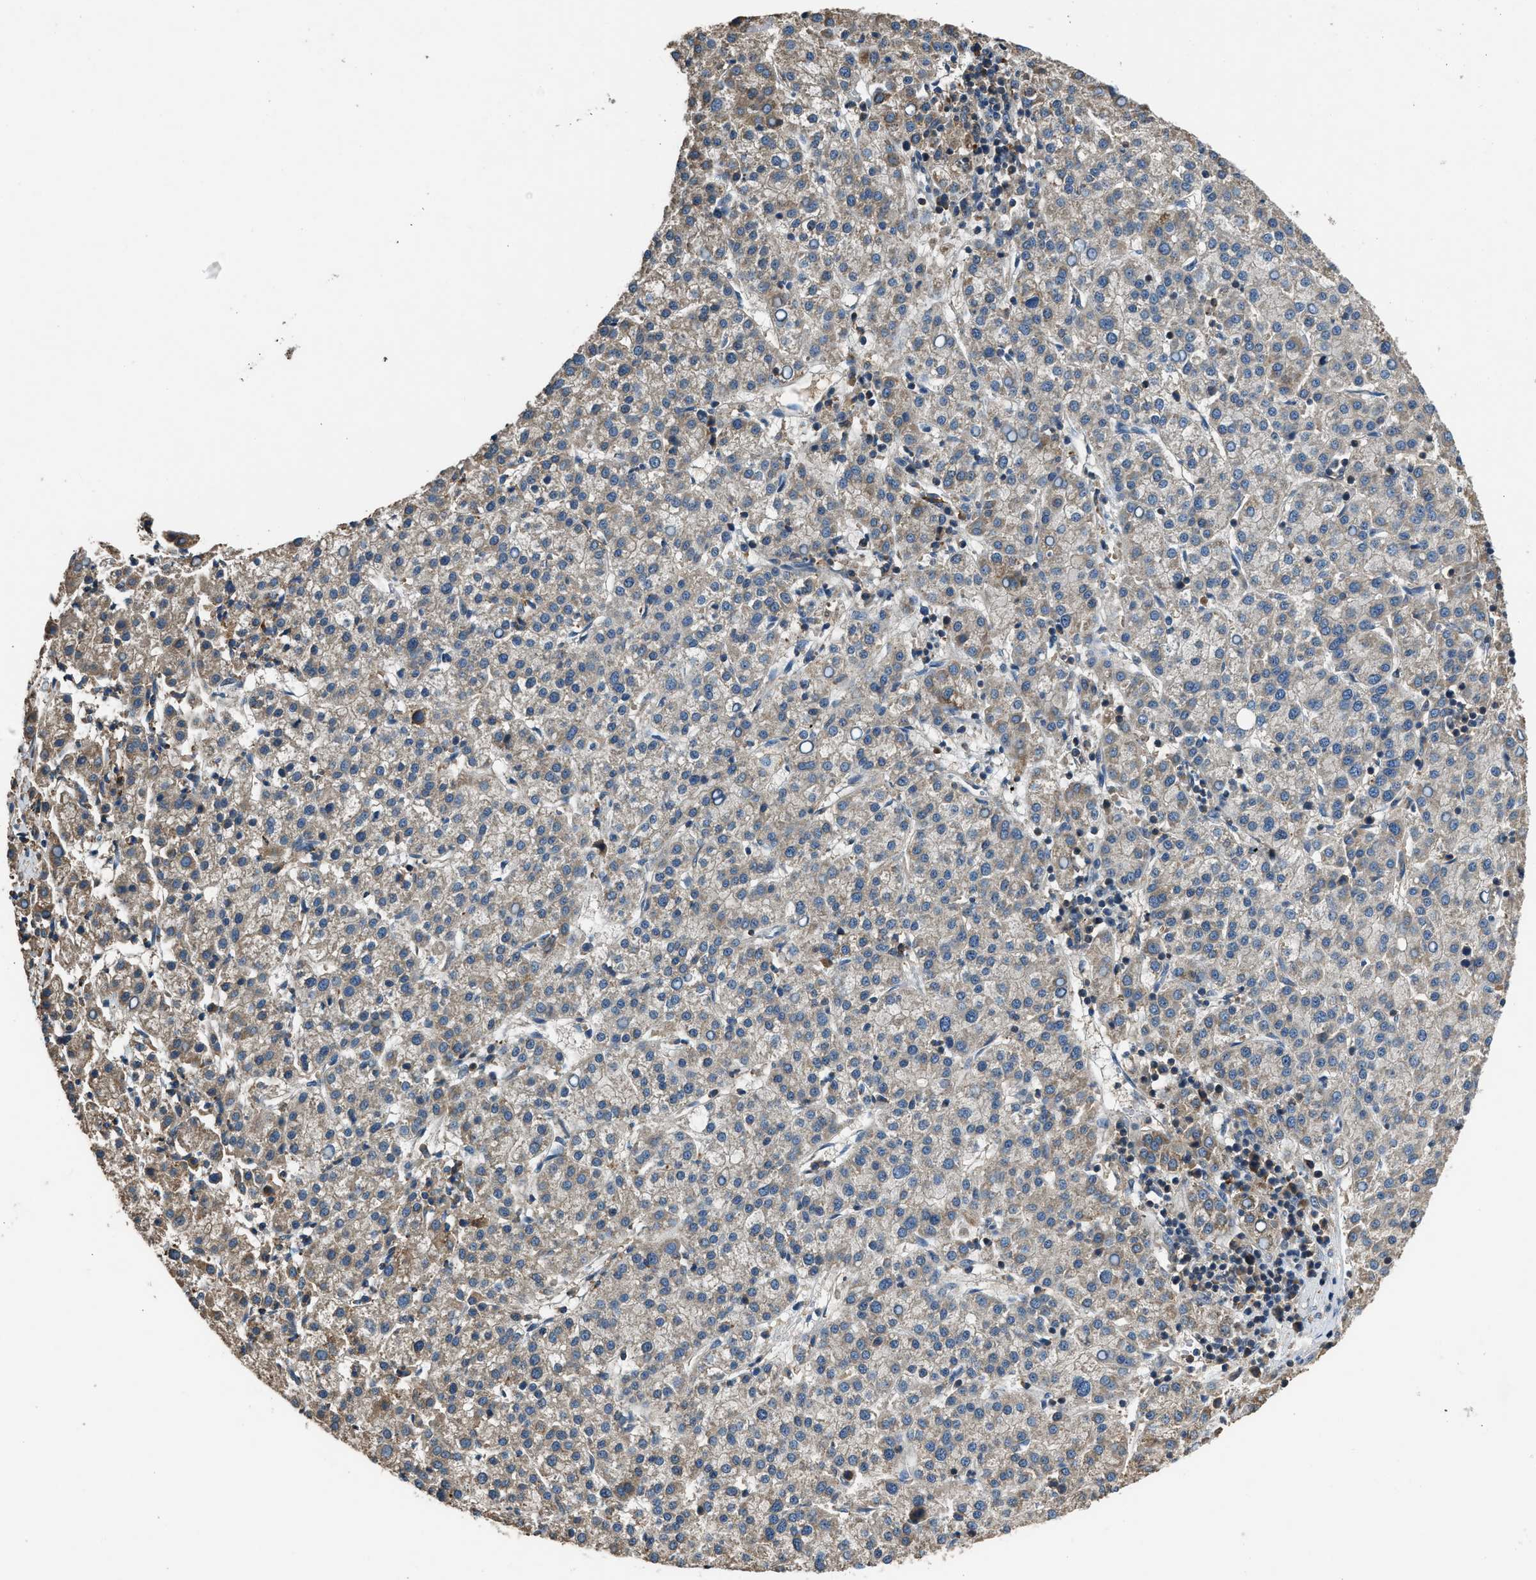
{"staining": {"intensity": "weak", "quantity": "<25%", "location": "cytoplasmic/membranous"}, "tissue": "liver cancer", "cell_type": "Tumor cells", "image_type": "cancer", "snomed": [{"axis": "morphology", "description": "Carcinoma, Hepatocellular, NOS"}, {"axis": "topography", "description": "Liver"}], "caption": "Immunohistochemistry (IHC) photomicrograph of human liver hepatocellular carcinoma stained for a protein (brown), which shows no positivity in tumor cells.", "gene": "SLC15A4", "patient": {"sex": "female", "age": 58}}